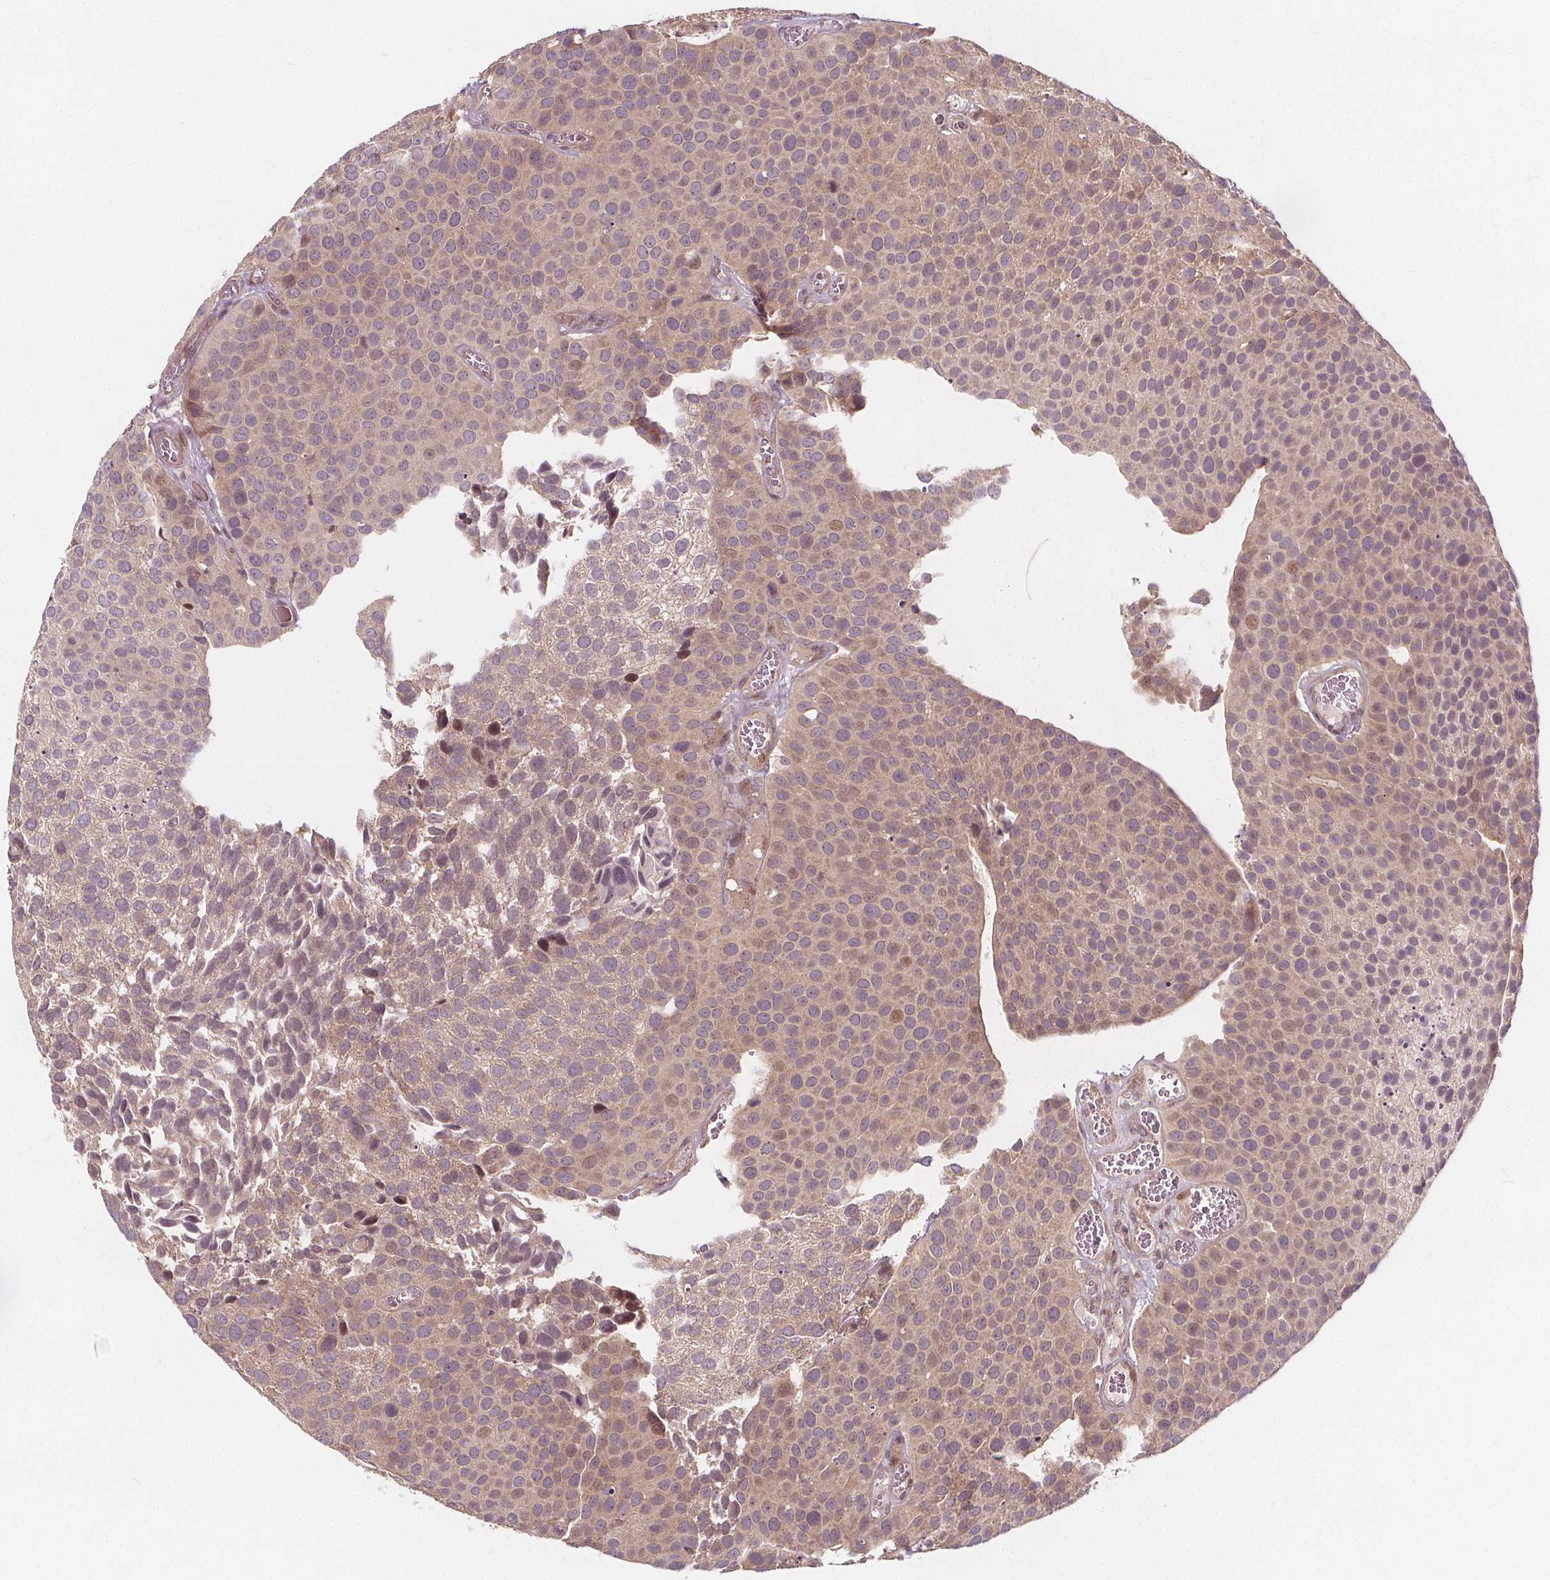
{"staining": {"intensity": "weak", "quantity": ">75%", "location": "cytoplasmic/membranous,nuclear"}, "tissue": "urothelial cancer", "cell_type": "Tumor cells", "image_type": "cancer", "snomed": [{"axis": "morphology", "description": "Urothelial carcinoma, Low grade"}, {"axis": "topography", "description": "Urinary bladder"}], "caption": "Weak cytoplasmic/membranous and nuclear expression for a protein is identified in about >75% of tumor cells of urothelial cancer using immunohistochemistry.", "gene": "AKT1S1", "patient": {"sex": "female", "age": 69}}